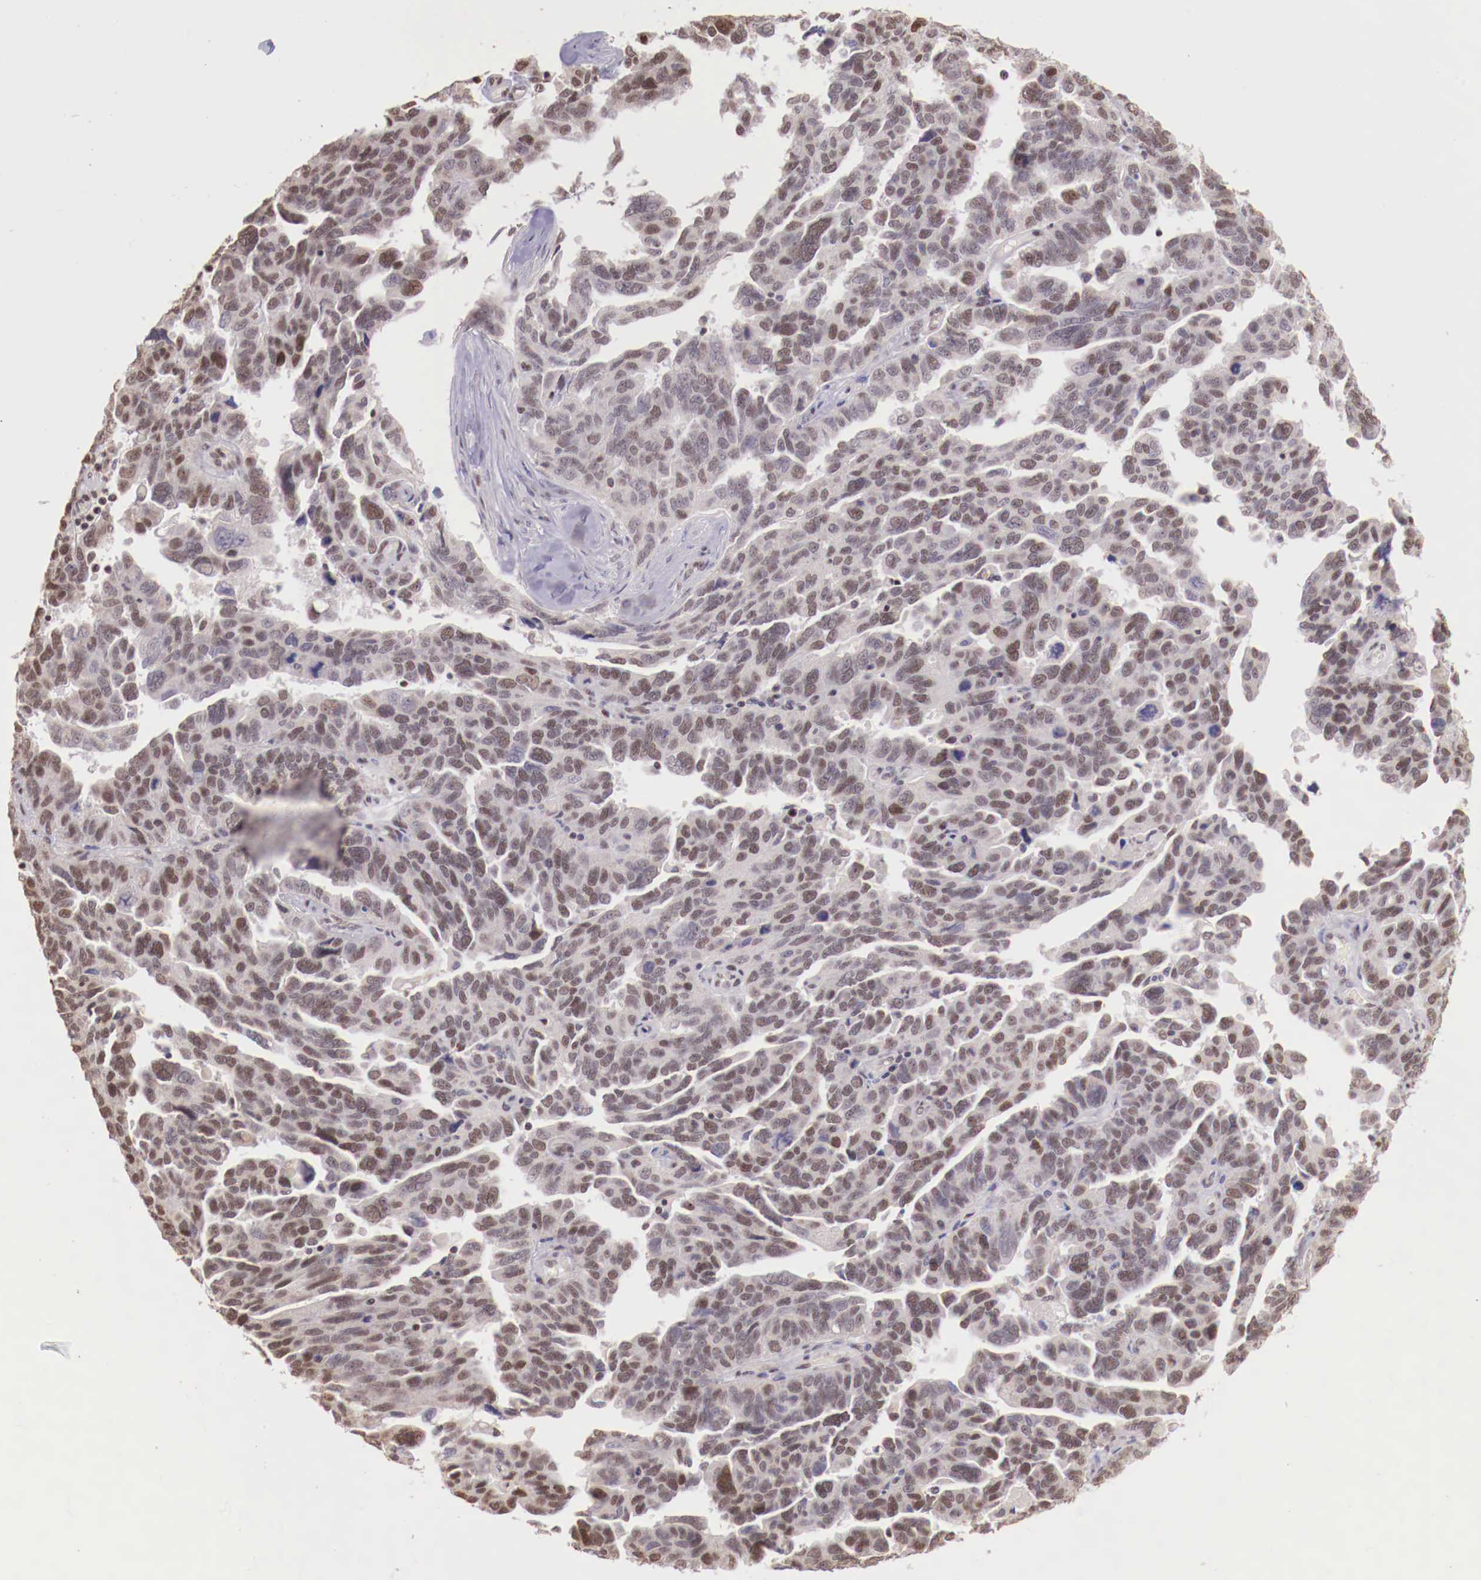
{"staining": {"intensity": "weak", "quantity": "<25%", "location": "cytoplasmic/membranous"}, "tissue": "ovarian cancer", "cell_type": "Tumor cells", "image_type": "cancer", "snomed": [{"axis": "morphology", "description": "Cystadenocarcinoma, serous, NOS"}, {"axis": "topography", "description": "Ovary"}], "caption": "High power microscopy image of an immunohistochemistry histopathology image of ovarian cancer, revealing no significant positivity in tumor cells.", "gene": "SP1", "patient": {"sex": "female", "age": 64}}